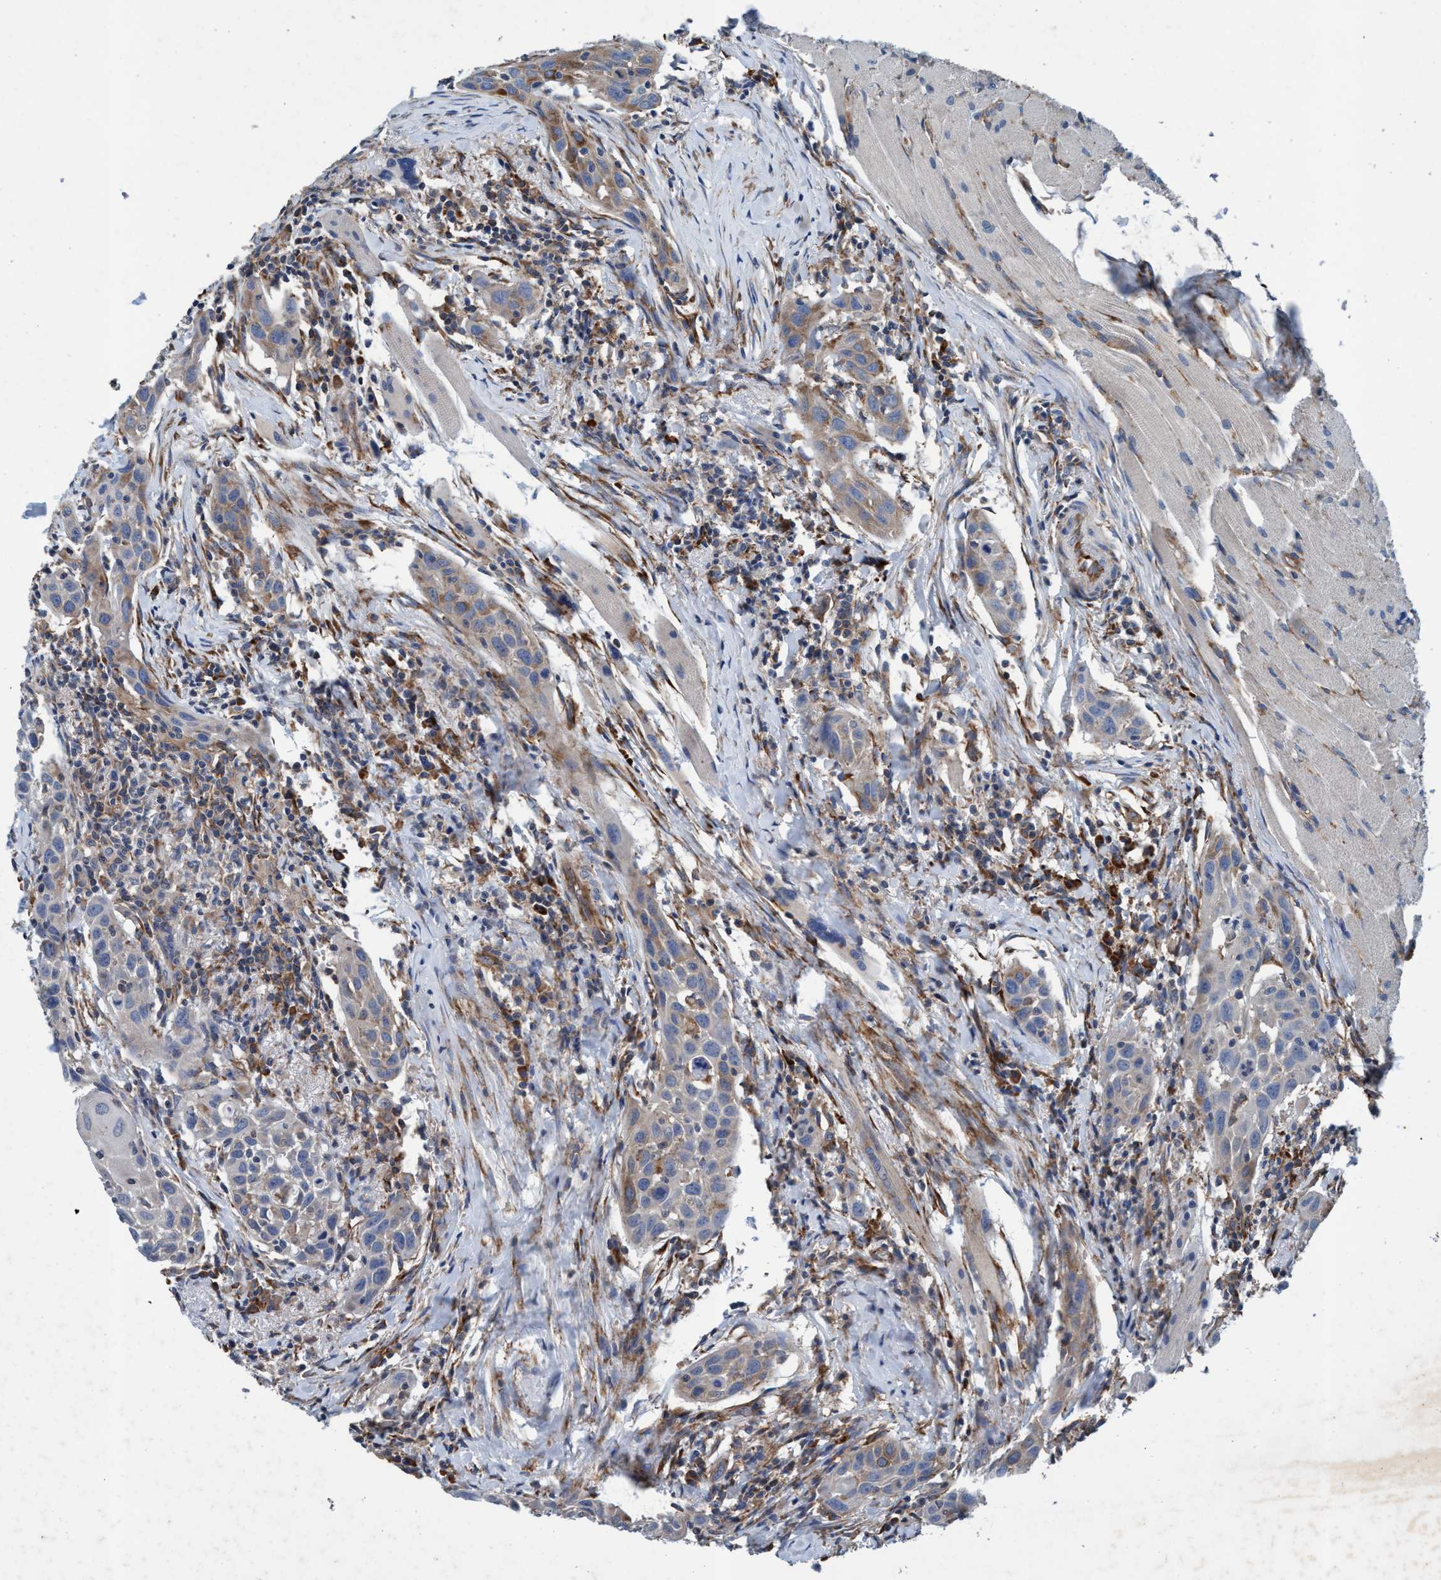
{"staining": {"intensity": "weak", "quantity": "<25%", "location": "cytoplasmic/membranous"}, "tissue": "head and neck cancer", "cell_type": "Tumor cells", "image_type": "cancer", "snomed": [{"axis": "morphology", "description": "Squamous cell carcinoma, NOS"}, {"axis": "topography", "description": "Oral tissue"}, {"axis": "topography", "description": "Head-Neck"}], "caption": "IHC micrograph of neoplastic tissue: human squamous cell carcinoma (head and neck) stained with DAB (3,3'-diaminobenzidine) demonstrates no significant protein expression in tumor cells. (DAB immunohistochemistry, high magnification).", "gene": "ENDOG", "patient": {"sex": "female", "age": 50}}